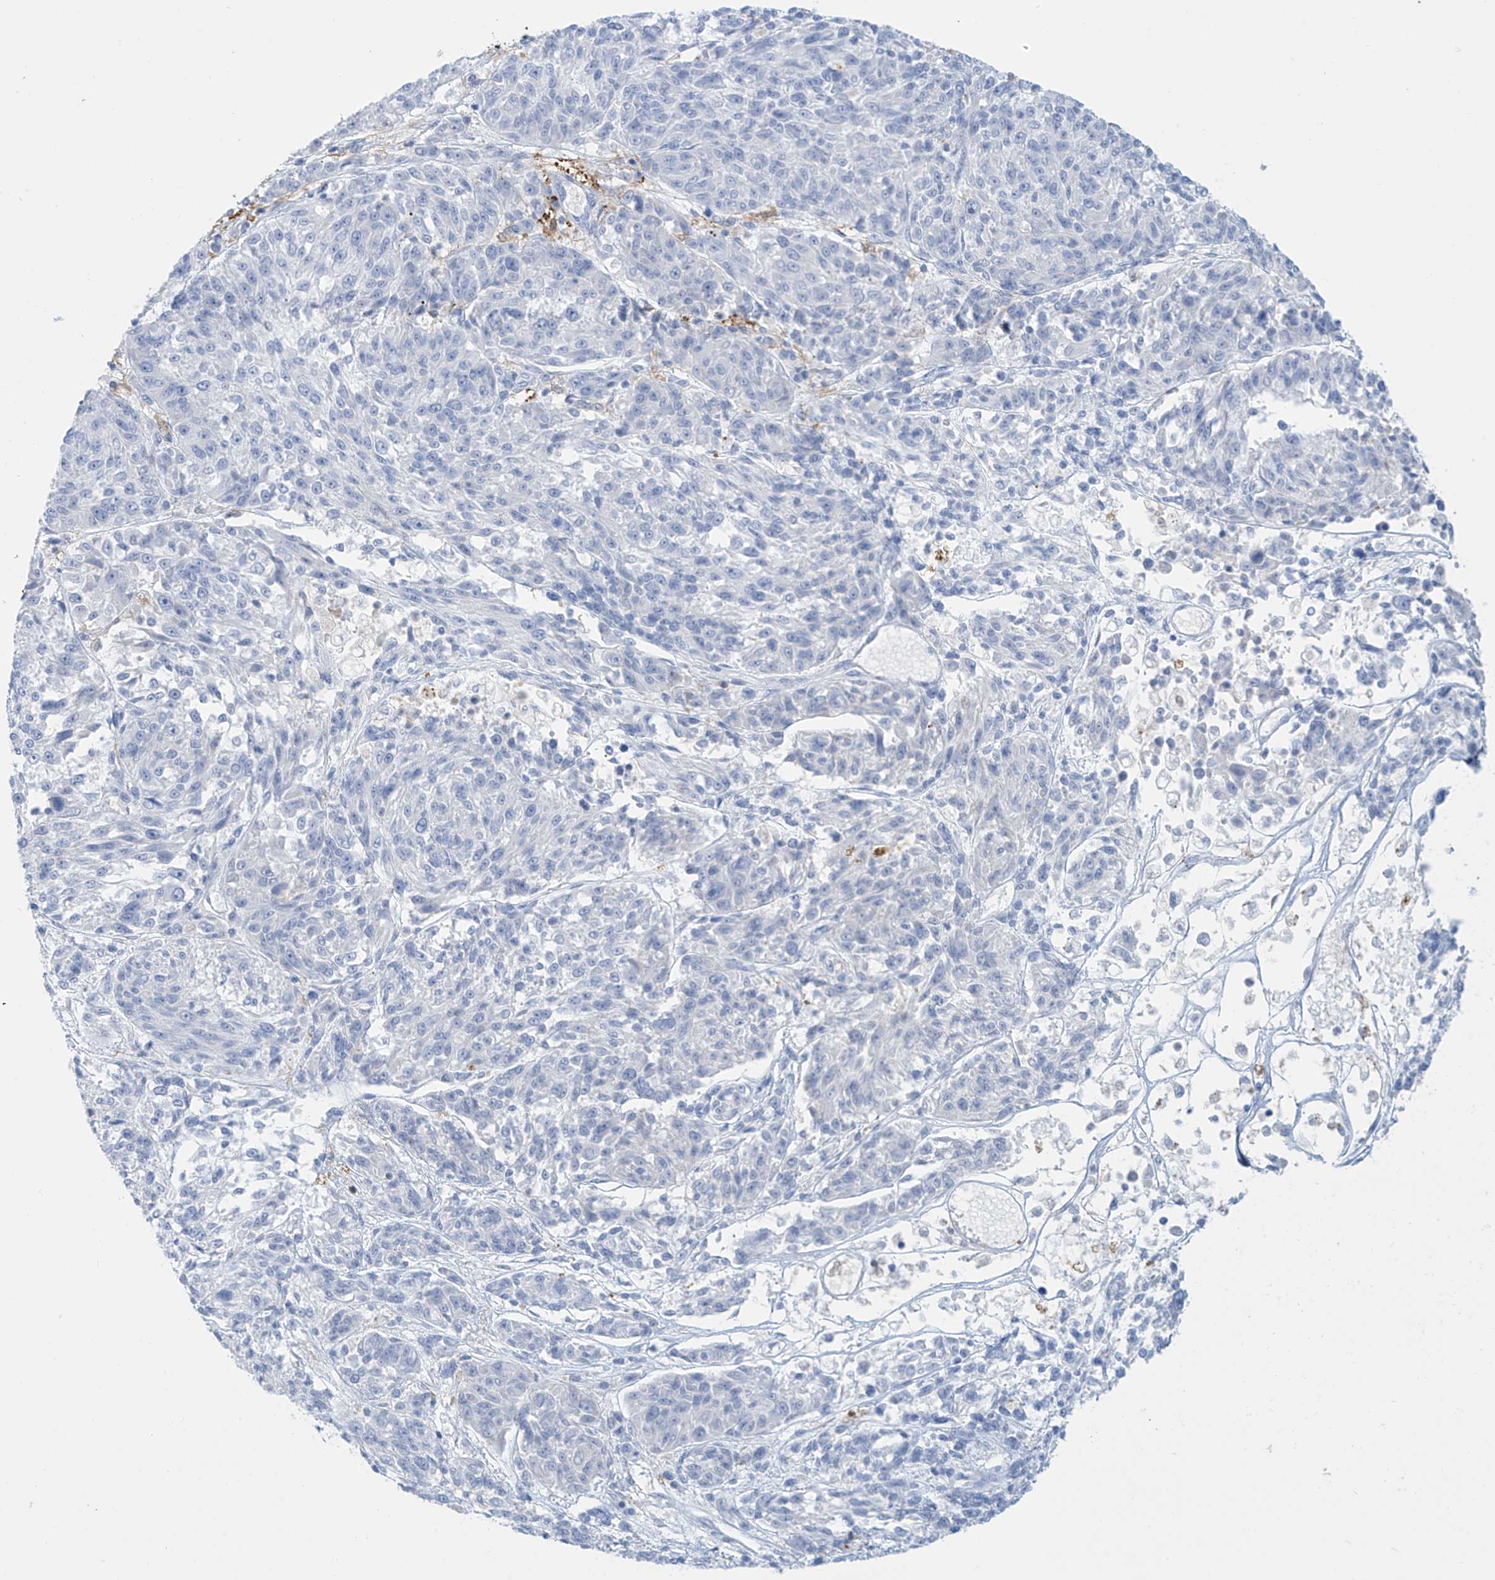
{"staining": {"intensity": "negative", "quantity": "none", "location": "none"}, "tissue": "melanoma", "cell_type": "Tumor cells", "image_type": "cancer", "snomed": [{"axis": "morphology", "description": "Malignant melanoma, NOS"}, {"axis": "topography", "description": "Skin"}], "caption": "A high-resolution image shows immunohistochemistry (IHC) staining of malignant melanoma, which demonstrates no significant expression in tumor cells.", "gene": "TRMT2B", "patient": {"sex": "male", "age": 53}}